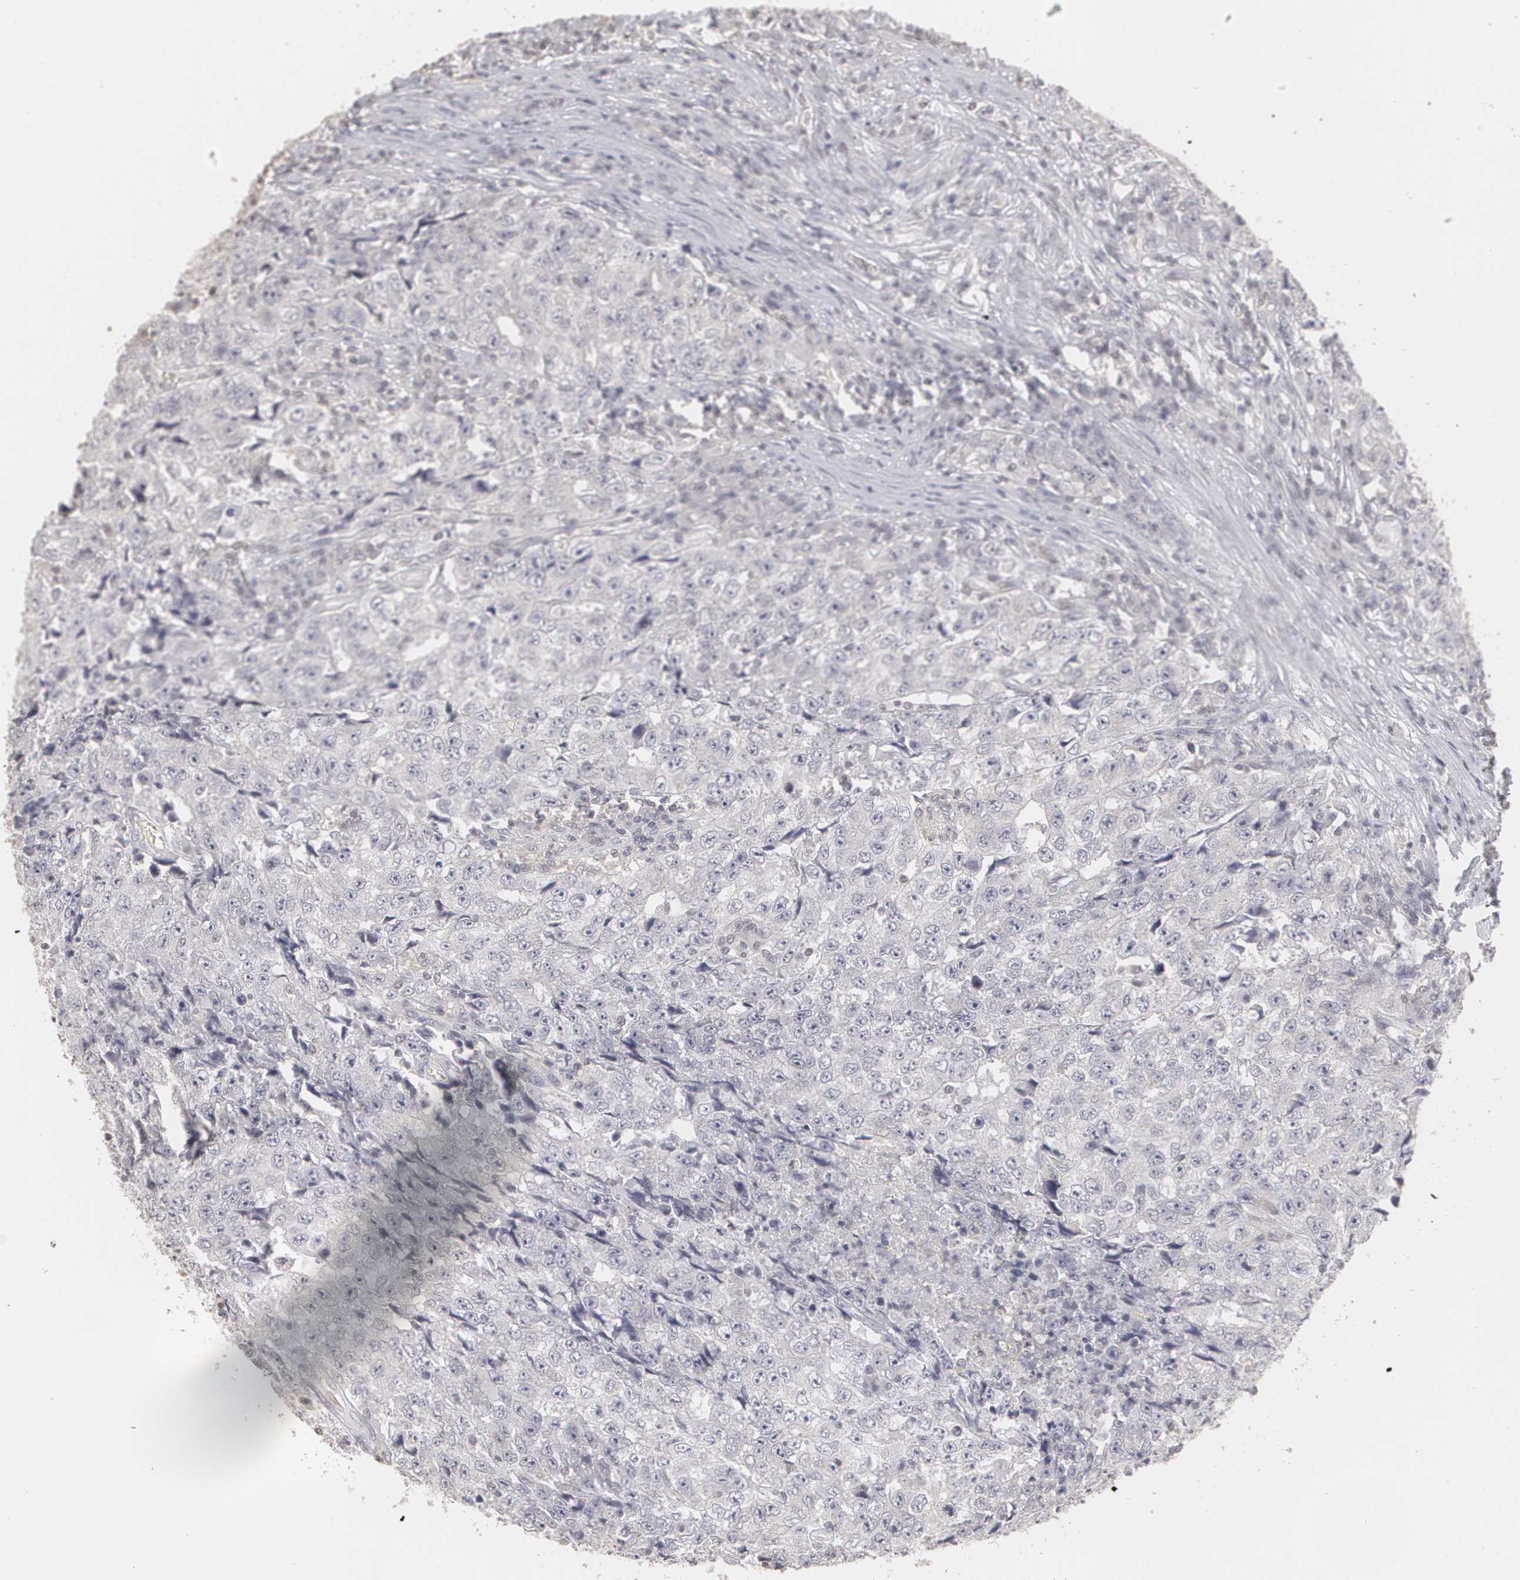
{"staining": {"intensity": "negative", "quantity": "none", "location": "none"}, "tissue": "testis cancer", "cell_type": "Tumor cells", "image_type": "cancer", "snomed": [{"axis": "morphology", "description": "Necrosis, NOS"}, {"axis": "morphology", "description": "Carcinoma, Embryonal, NOS"}, {"axis": "topography", "description": "Testis"}], "caption": "Tumor cells show no significant protein positivity in testis cancer (embryonal carcinoma).", "gene": "CLDN2", "patient": {"sex": "male", "age": 19}}